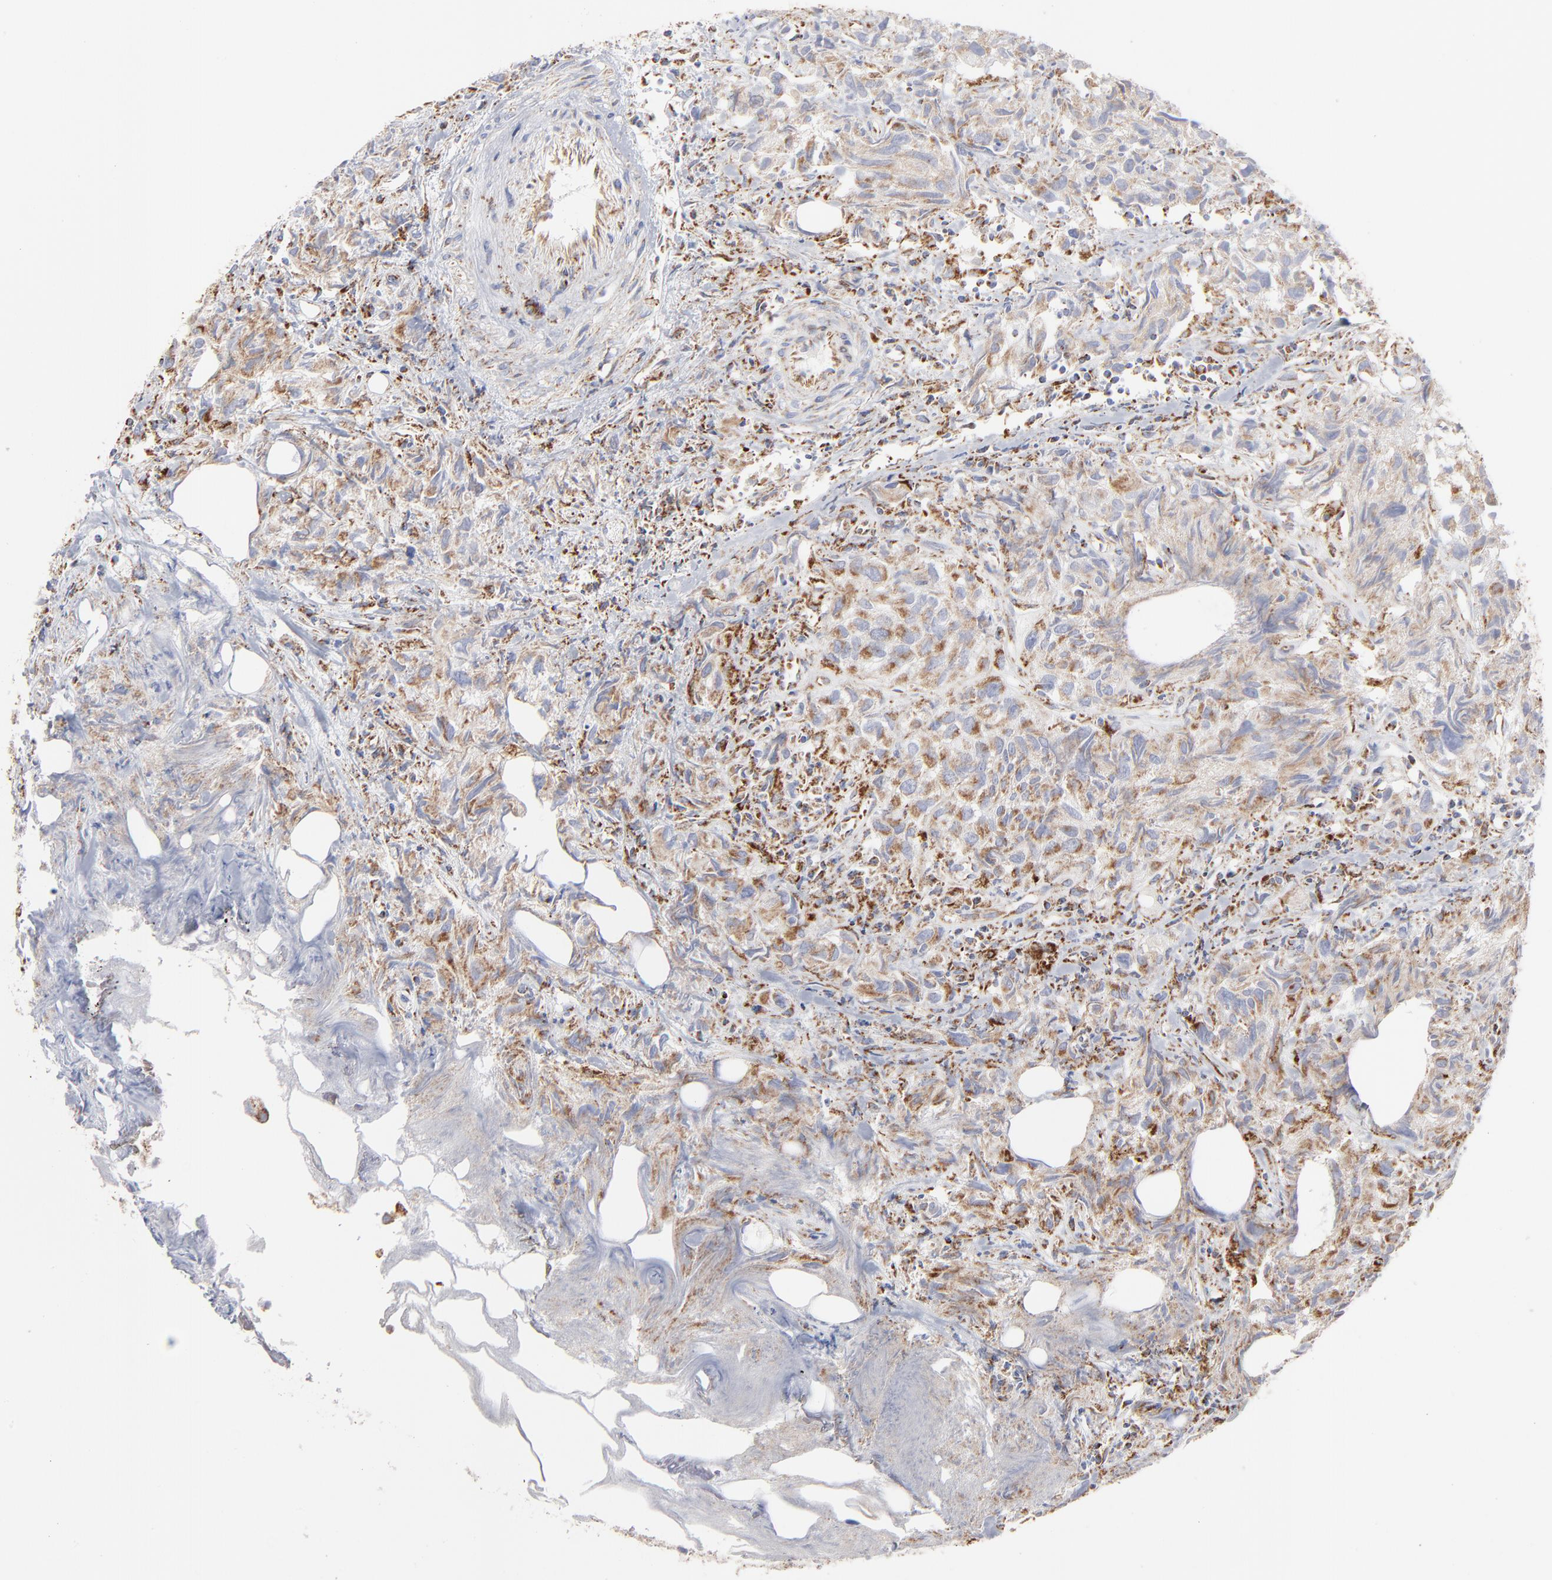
{"staining": {"intensity": "moderate", "quantity": ">75%", "location": "cytoplasmic/membranous"}, "tissue": "urothelial cancer", "cell_type": "Tumor cells", "image_type": "cancer", "snomed": [{"axis": "morphology", "description": "Urothelial carcinoma, High grade"}, {"axis": "topography", "description": "Urinary bladder"}], "caption": "A brown stain shows moderate cytoplasmic/membranous staining of a protein in high-grade urothelial carcinoma tumor cells. (brown staining indicates protein expression, while blue staining denotes nuclei).", "gene": "ASB3", "patient": {"sex": "female", "age": 75}}